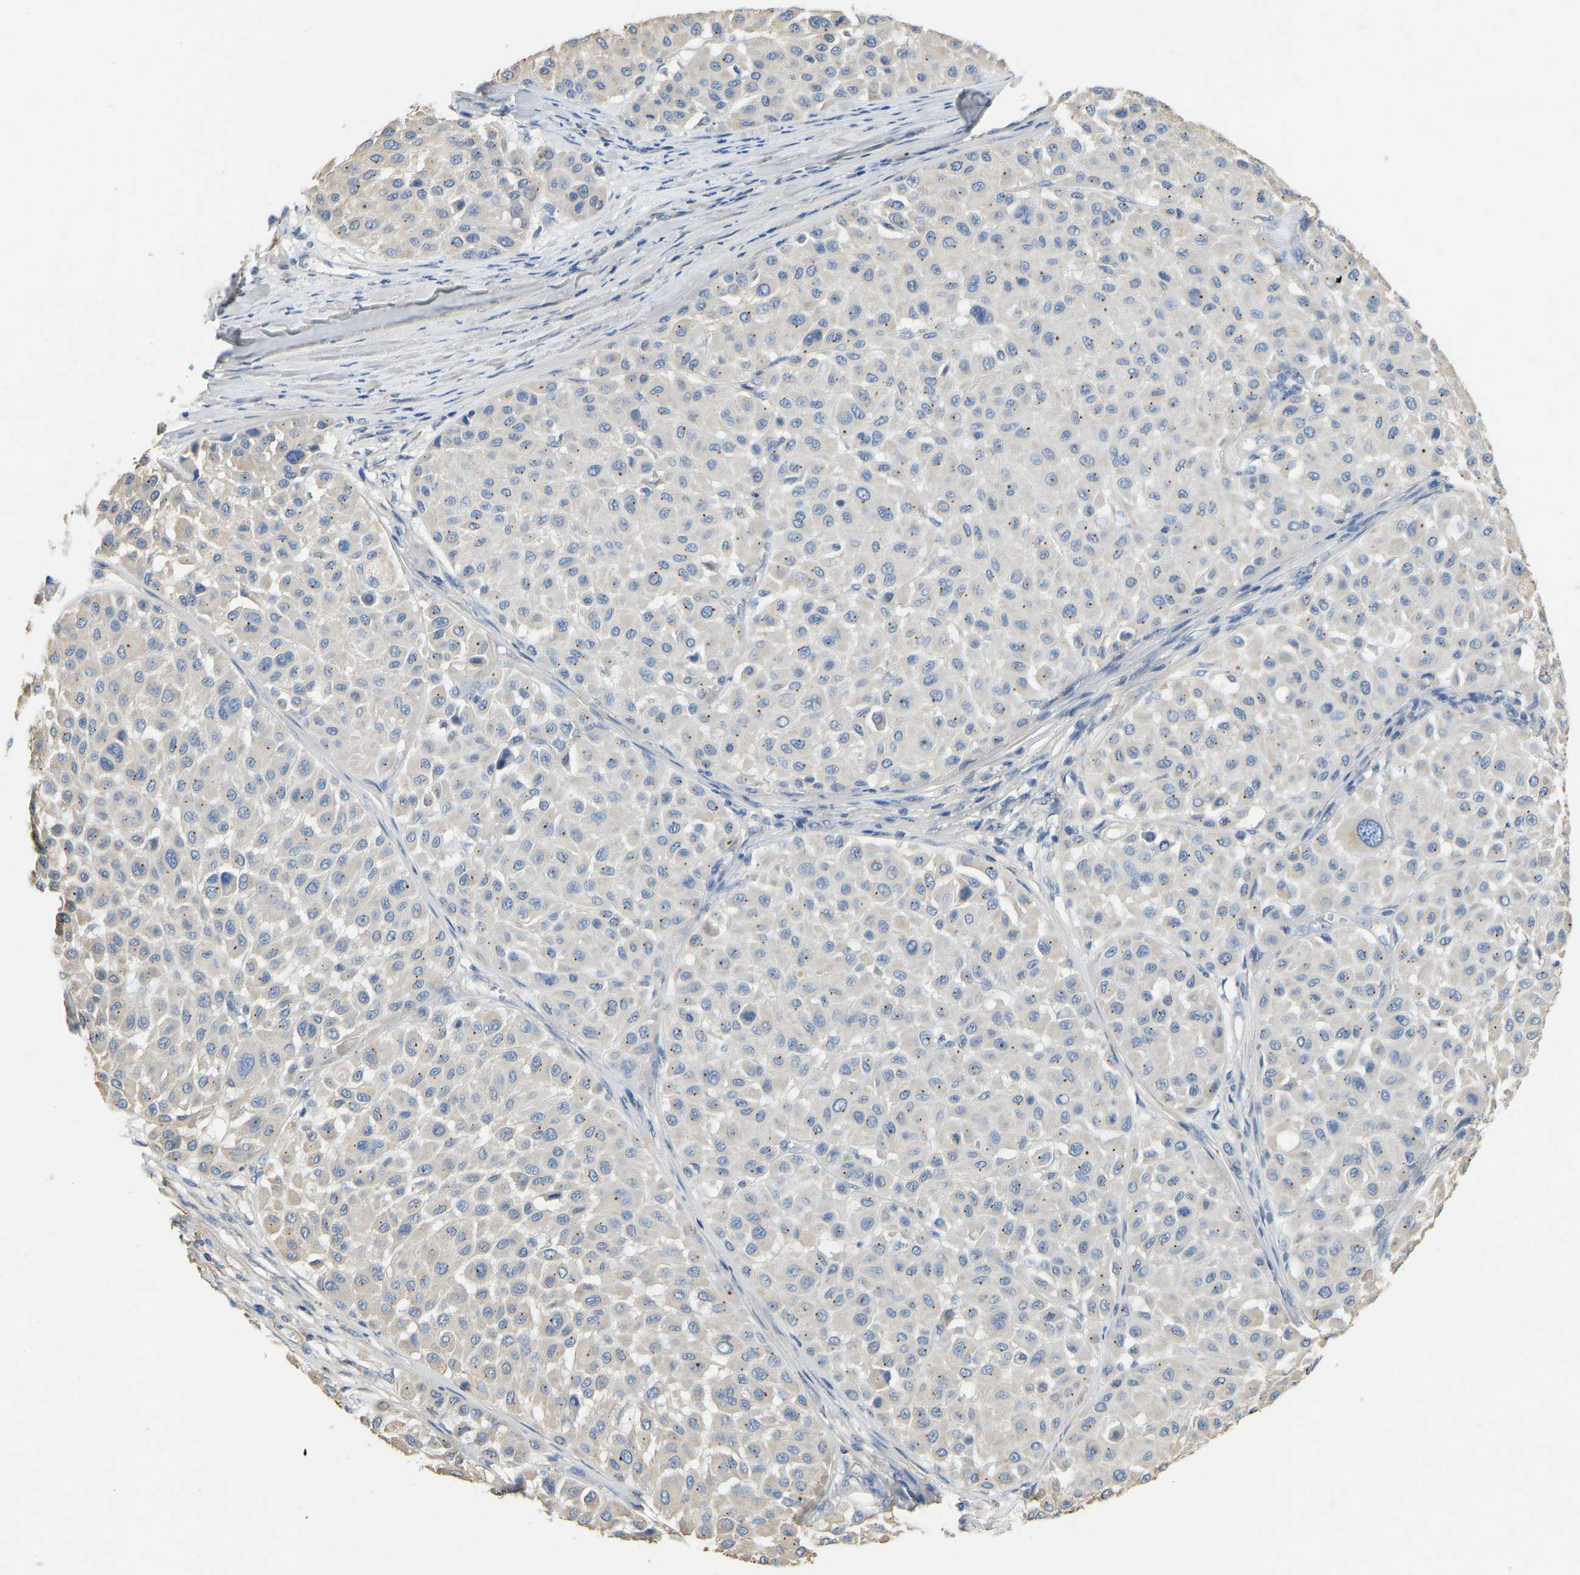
{"staining": {"intensity": "negative", "quantity": "none", "location": "none"}, "tissue": "melanoma", "cell_type": "Tumor cells", "image_type": "cancer", "snomed": [{"axis": "morphology", "description": "Malignant melanoma, Metastatic site"}, {"axis": "topography", "description": "Soft tissue"}], "caption": "Melanoma stained for a protein using IHC shows no positivity tumor cells.", "gene": "TECTA", "patient": {"sex": "male", "age": 41}}